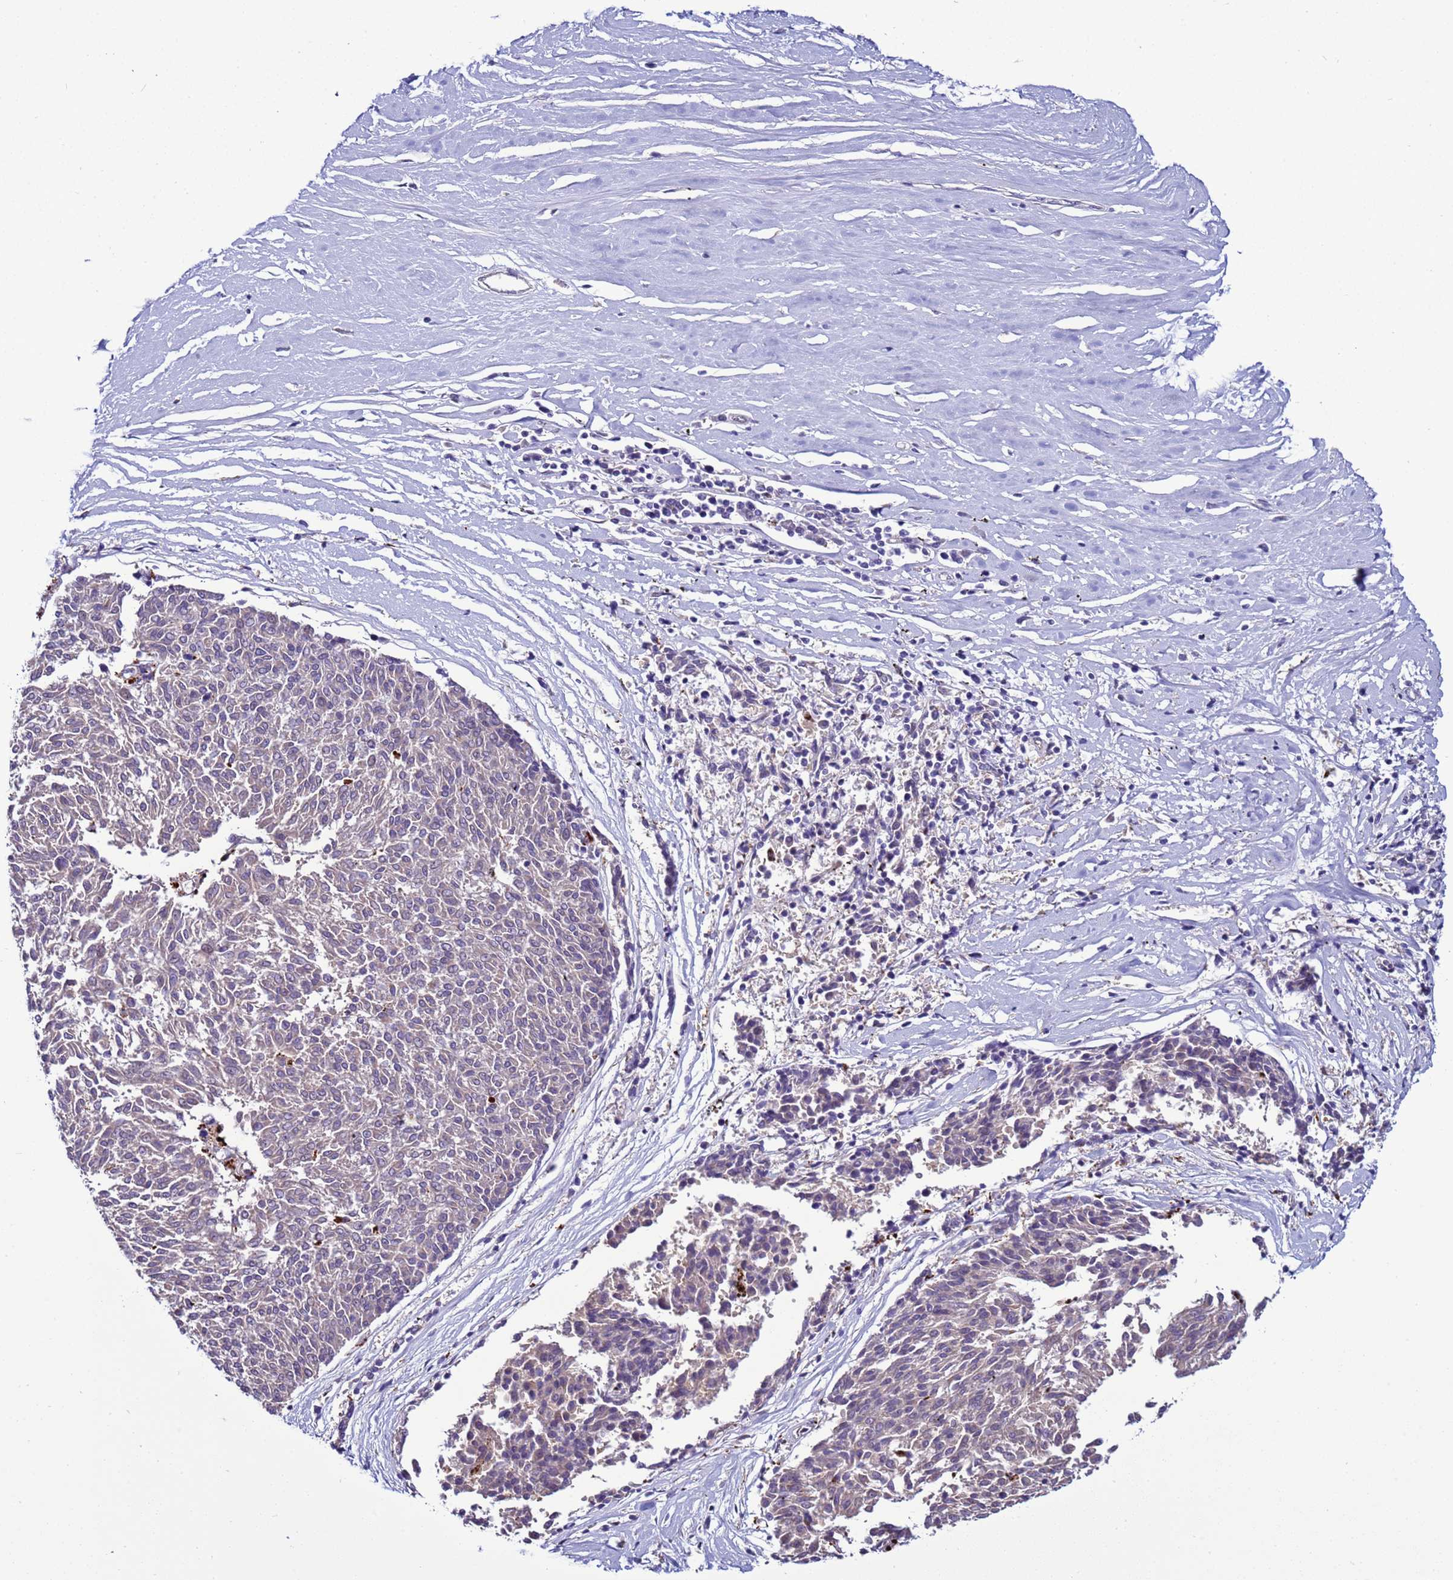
{"staining": {"intensity": "negative", "quantity": "none", "location": "none"}, "tissue": "melanoma", "cell_type": "Tumor cells", "image_type": "cancer", "snomed": [{"axis": "morphology", "description": "Malignant melanoma, NOS"}, {"axis": "topography", "description": "Skin"}], "caption": "Protein analysis of melanoma demonstrates no significant positivity in tumor cells. (DAB IHC with hematoxylin counter stain).", "gene": "NAT2", "patient": {"sex": "female", "age": 72}}